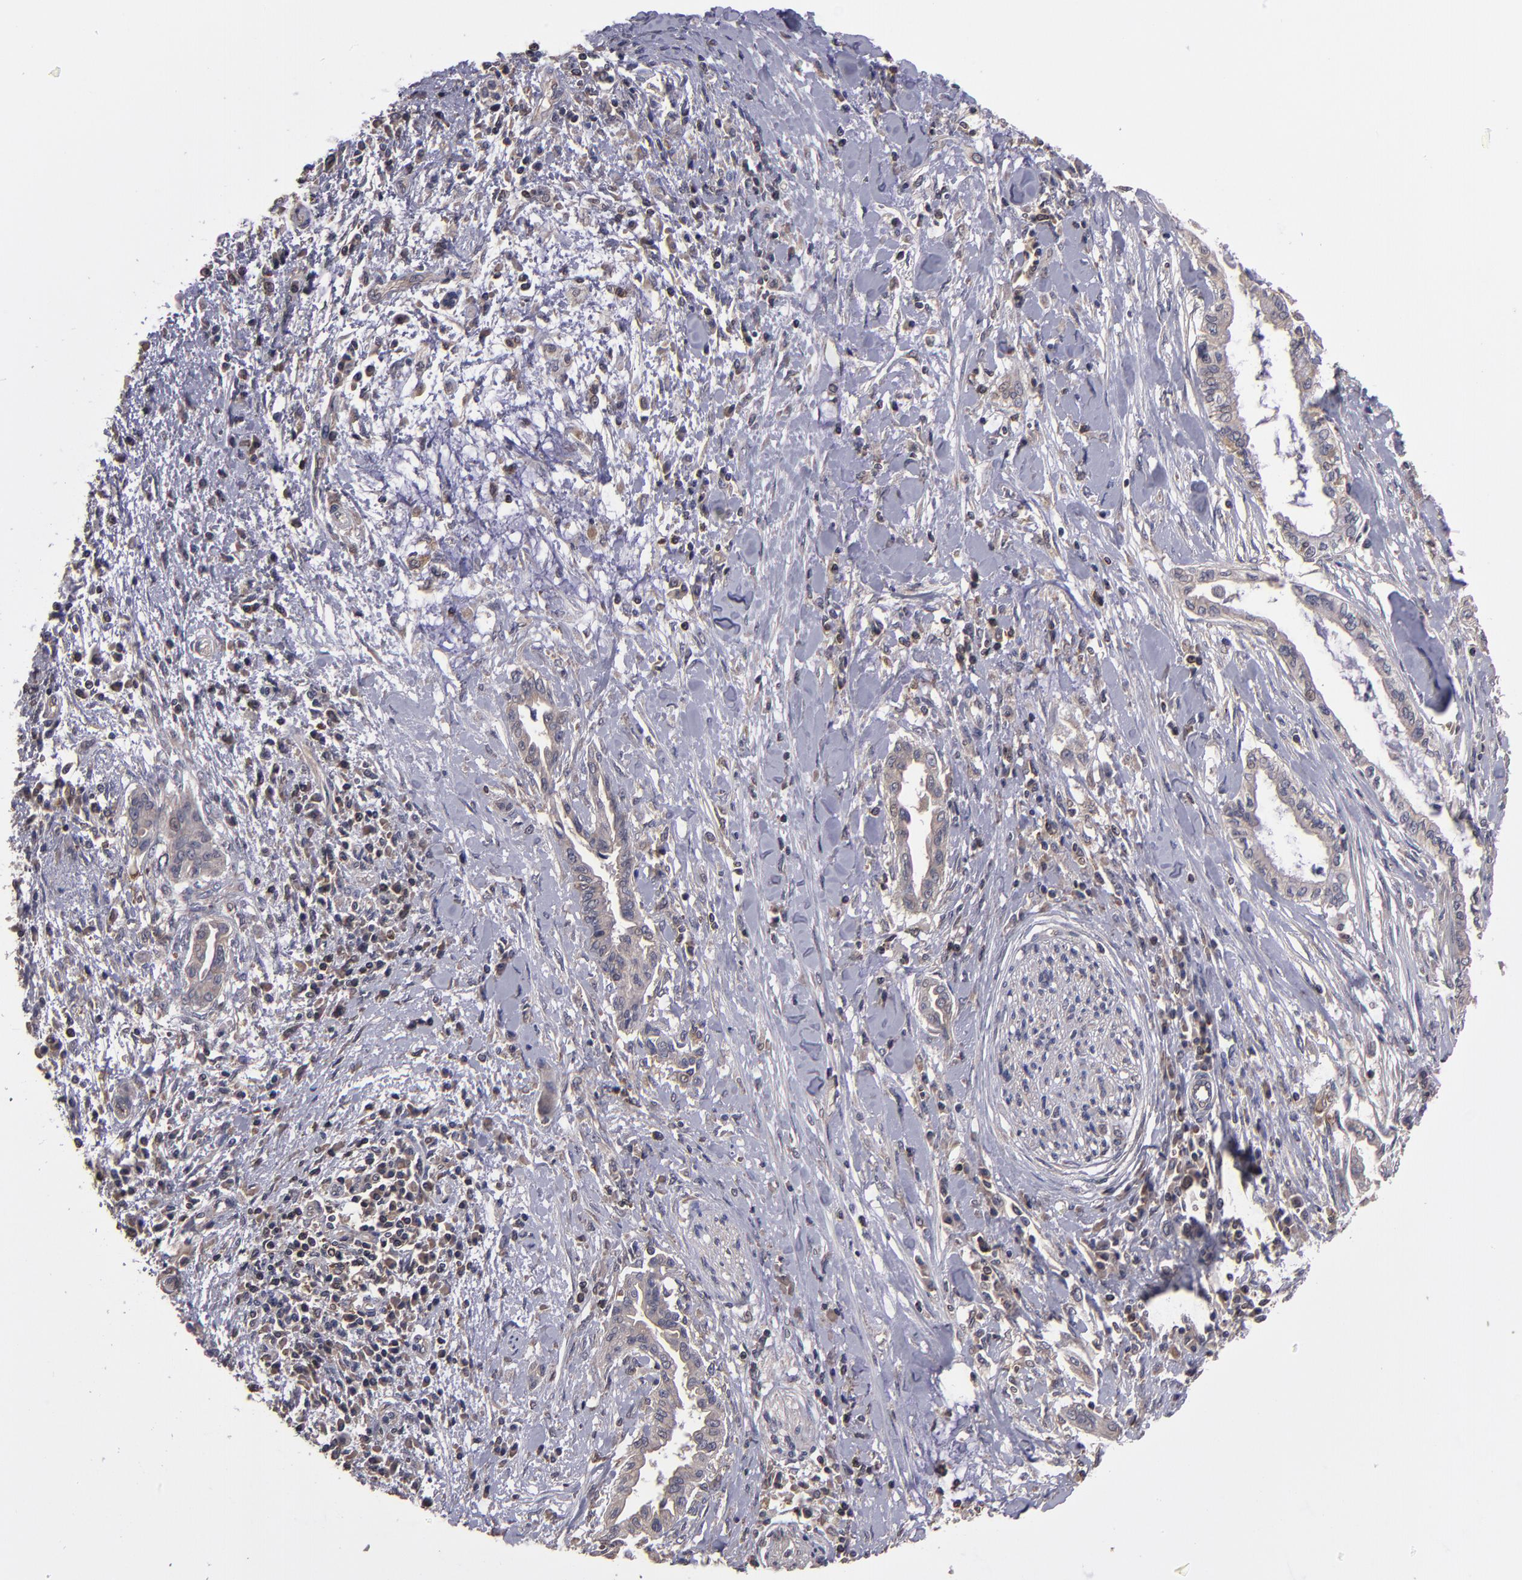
{"staining": {"intensity": "weak", "quantity": "25%-75%", "location": "cytoplasmic/membranous"}, "tissue": "pancreatic cancer", "cell_type": "Tumor cells", "image_type": "cancer", "snomed": [{"axis": "morphology", "description": "Adenocarcinoma, NOS"}, {"axis": "topography", "description": "Pancreas"}], "caption": "The immunohistochemical stain highlights weak cytoplasmic/membranous positivity in tumor cells of adenocarcinoma (pancreatic) tissue.", "gene": "NF2", "patient": {"sex": "female", "age": 64}}